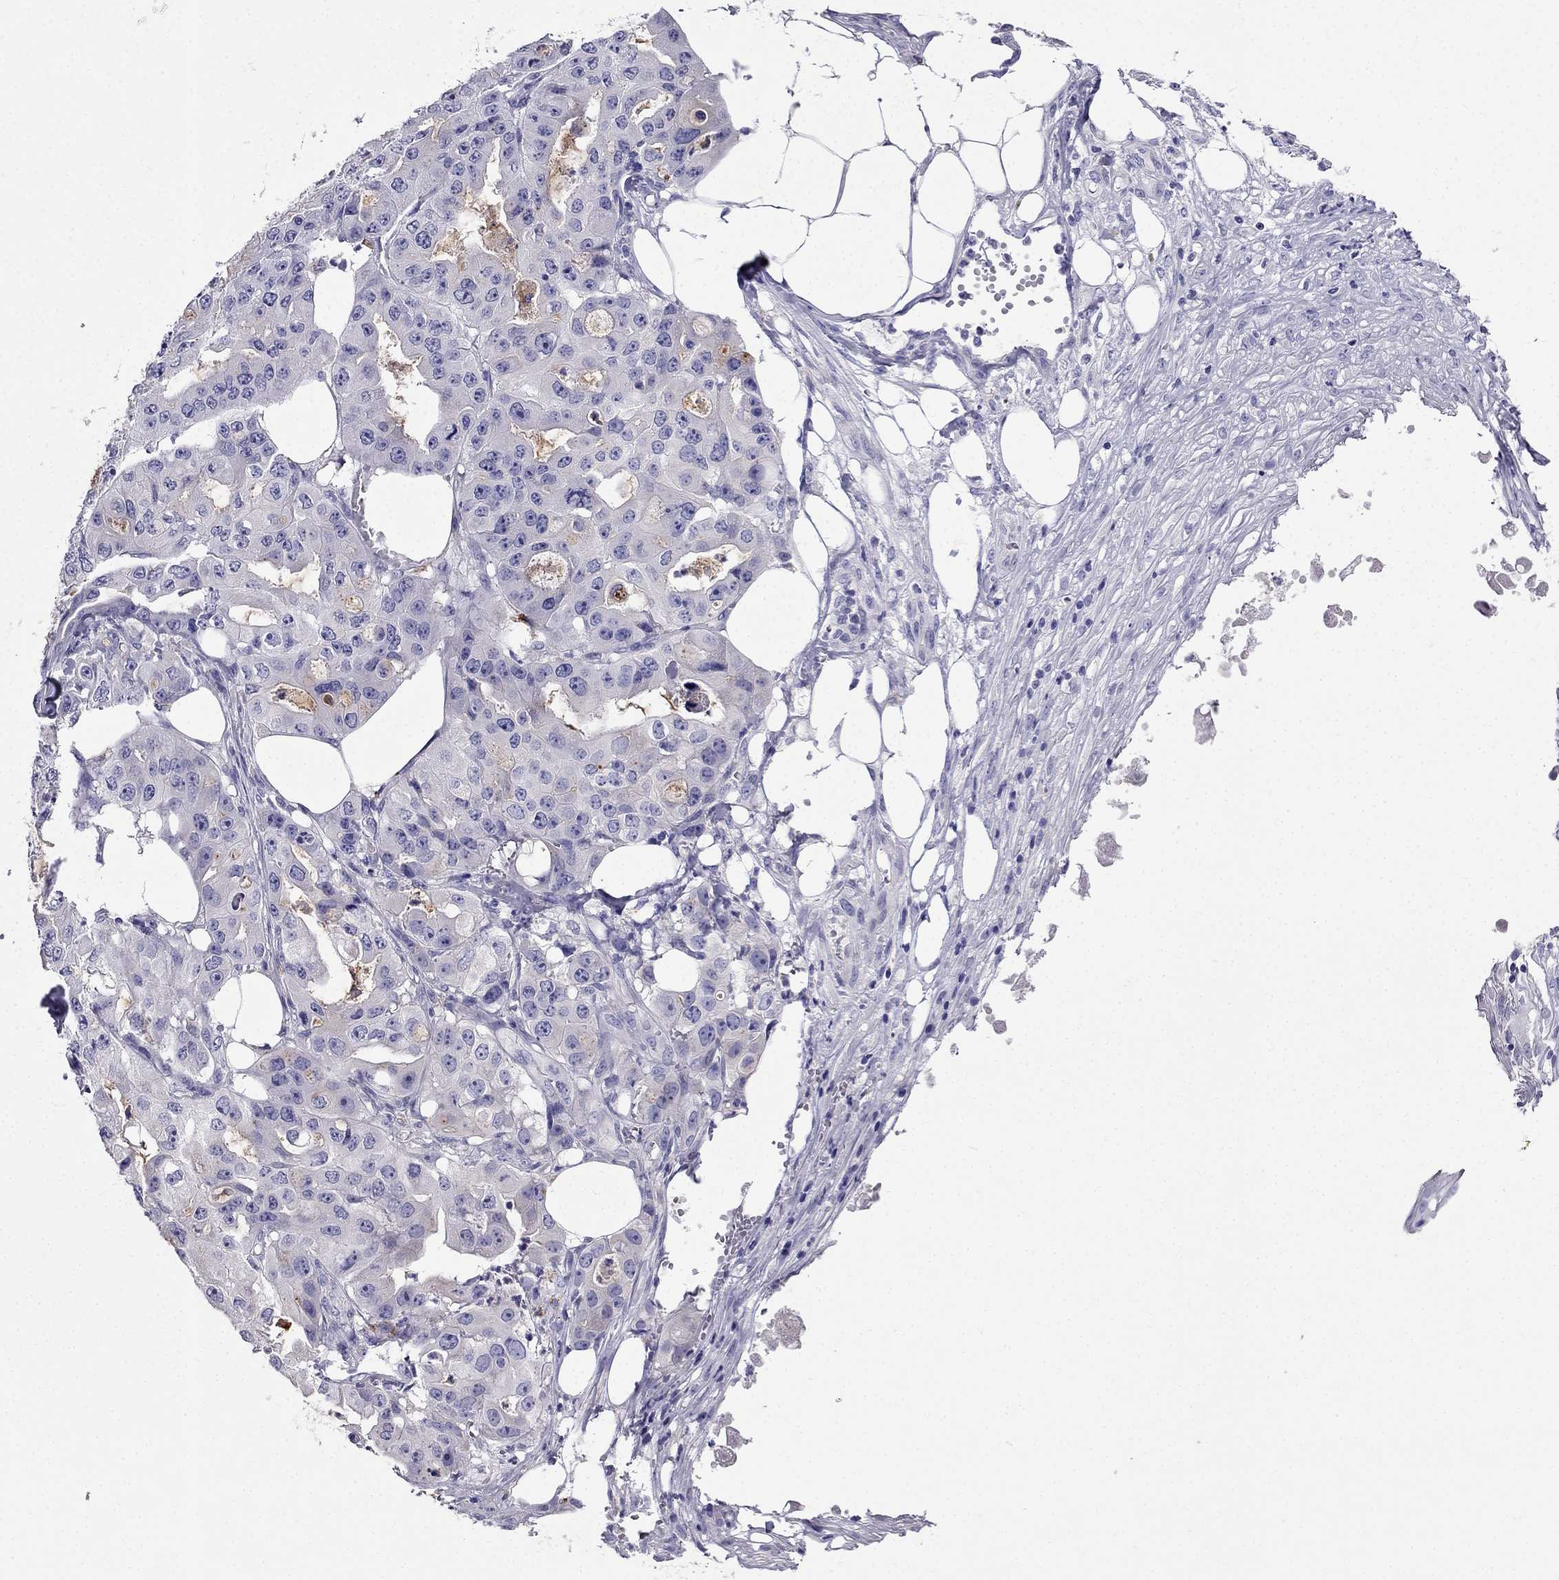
{"staining": {"intensity": "negative", "quantity": "none", "location": "none"}, "tissue": "ovarian cancer", "cell_type": "Tumor cells", "image_type": "cancer", "snomed": [{"axis": "morphology", "description": "Cystadenocarcinoma, serous, NOS"}, {"axis": "topography", "description": "Ovary"}], "caption": "Immunohistochemistry photomicrograph of neoplastic tissue: ovarian cancer (serous cystadenocarcinoma) stained with DAB exhibits no significant protein expression in tumor cells.", "gene": "PTH", "patient": {"sex": "female", "age": 56}}